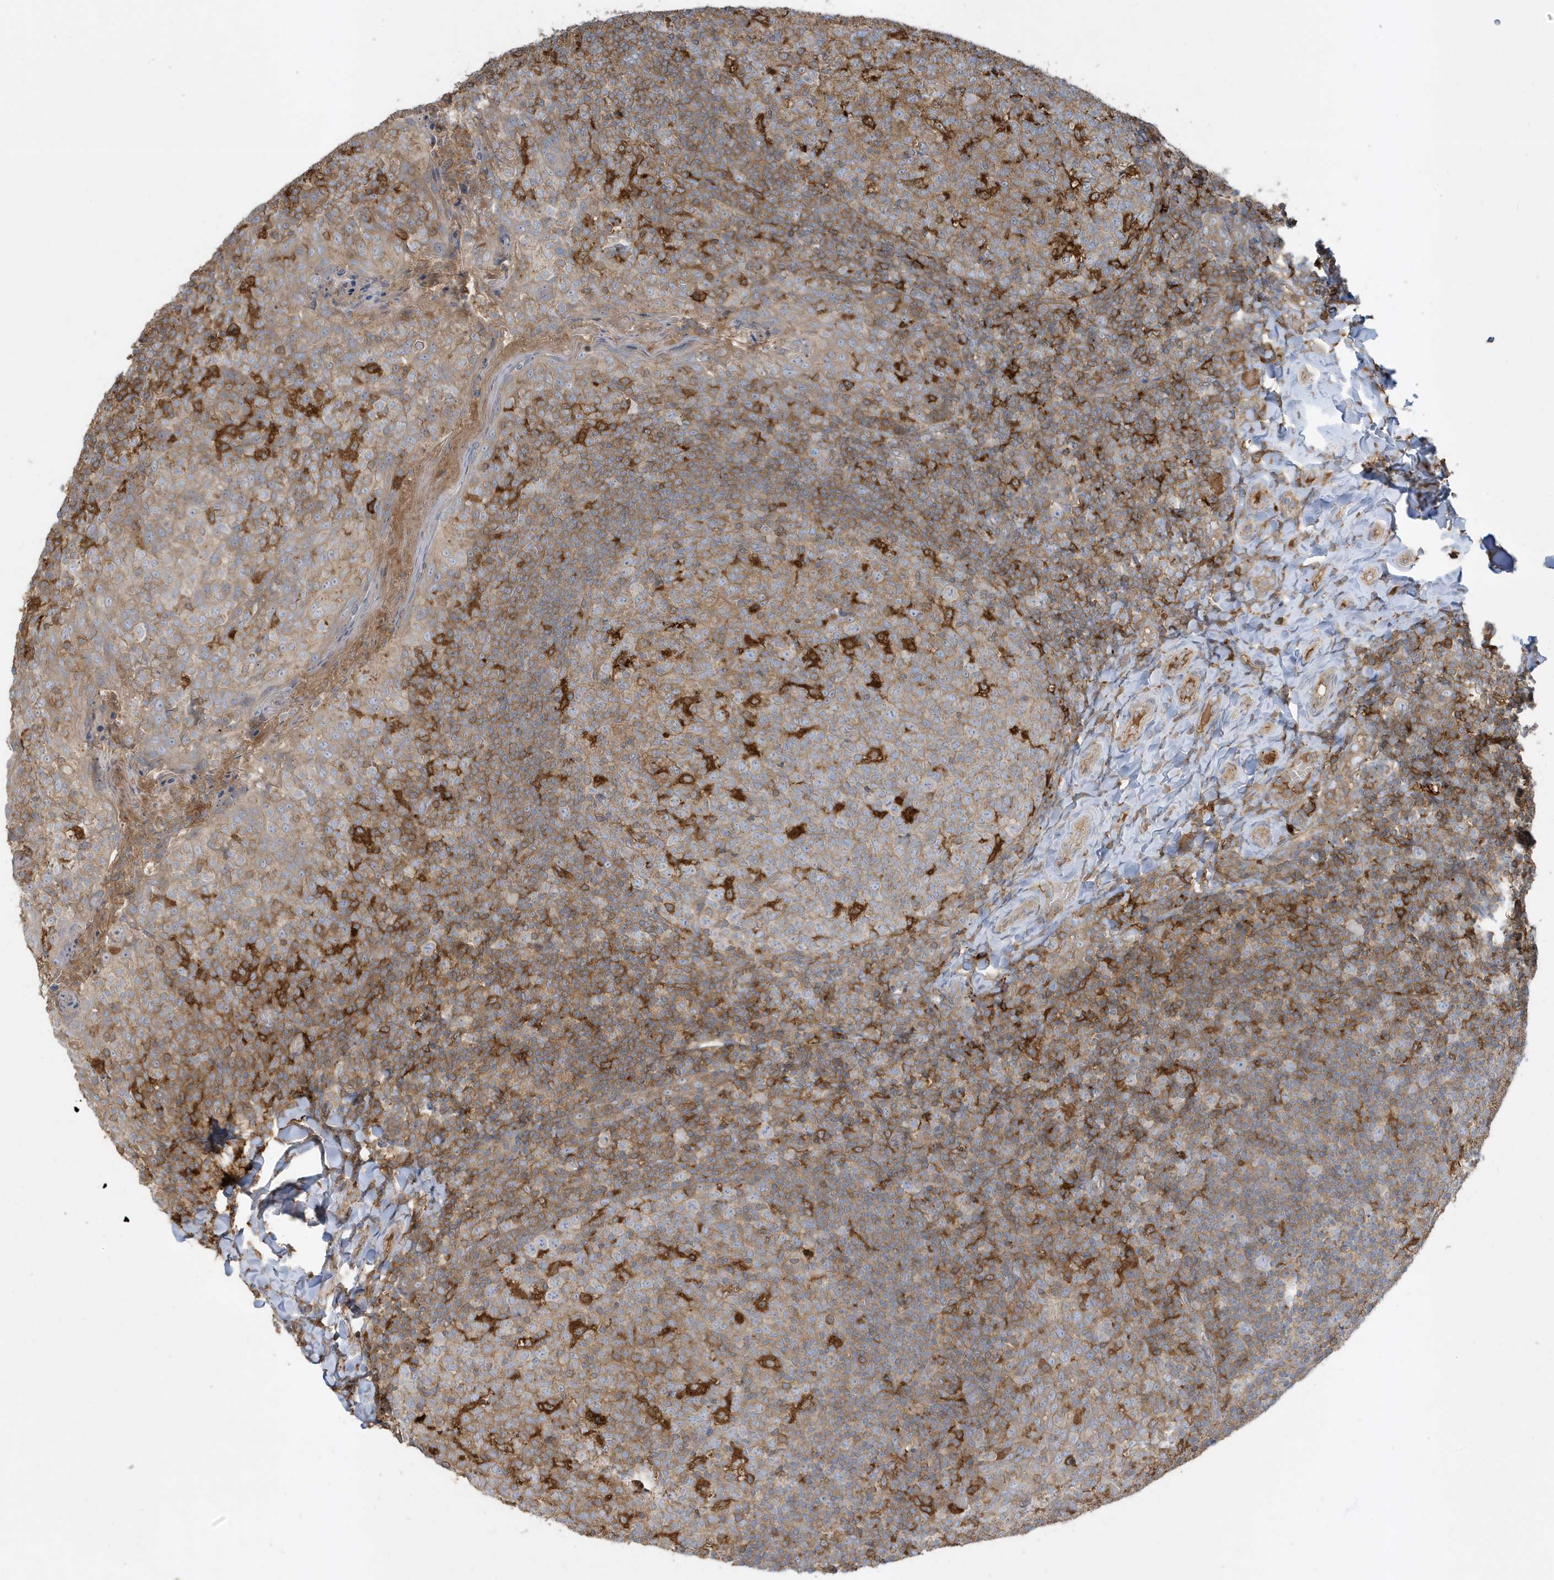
{"staining": {"intensity": "weak", "quantity": ">75%", "location": "cytoplasmic/membranous"}, "tissue": "tonsil", "cell_type": "Germinal center cells", "image_type": "normal", "snomed": [{"axis": "morphology", "description": "Normal tissue, NOS"}, {"axis": "topography", "description": "Tonsil"}], "caption": "Tonsil stained with IHC demonstrates weak cytoplasmic/membranous staining in approximately >75% of germinal center cells. The protein is stained brown, and the nuclei are stained in blue (DAB (3,3'-diaminobenzidine) IHC with brightfield microscopy, high magnification).", "gene": "ABTB1", "patient": {"sex": "female", "age": 19}}